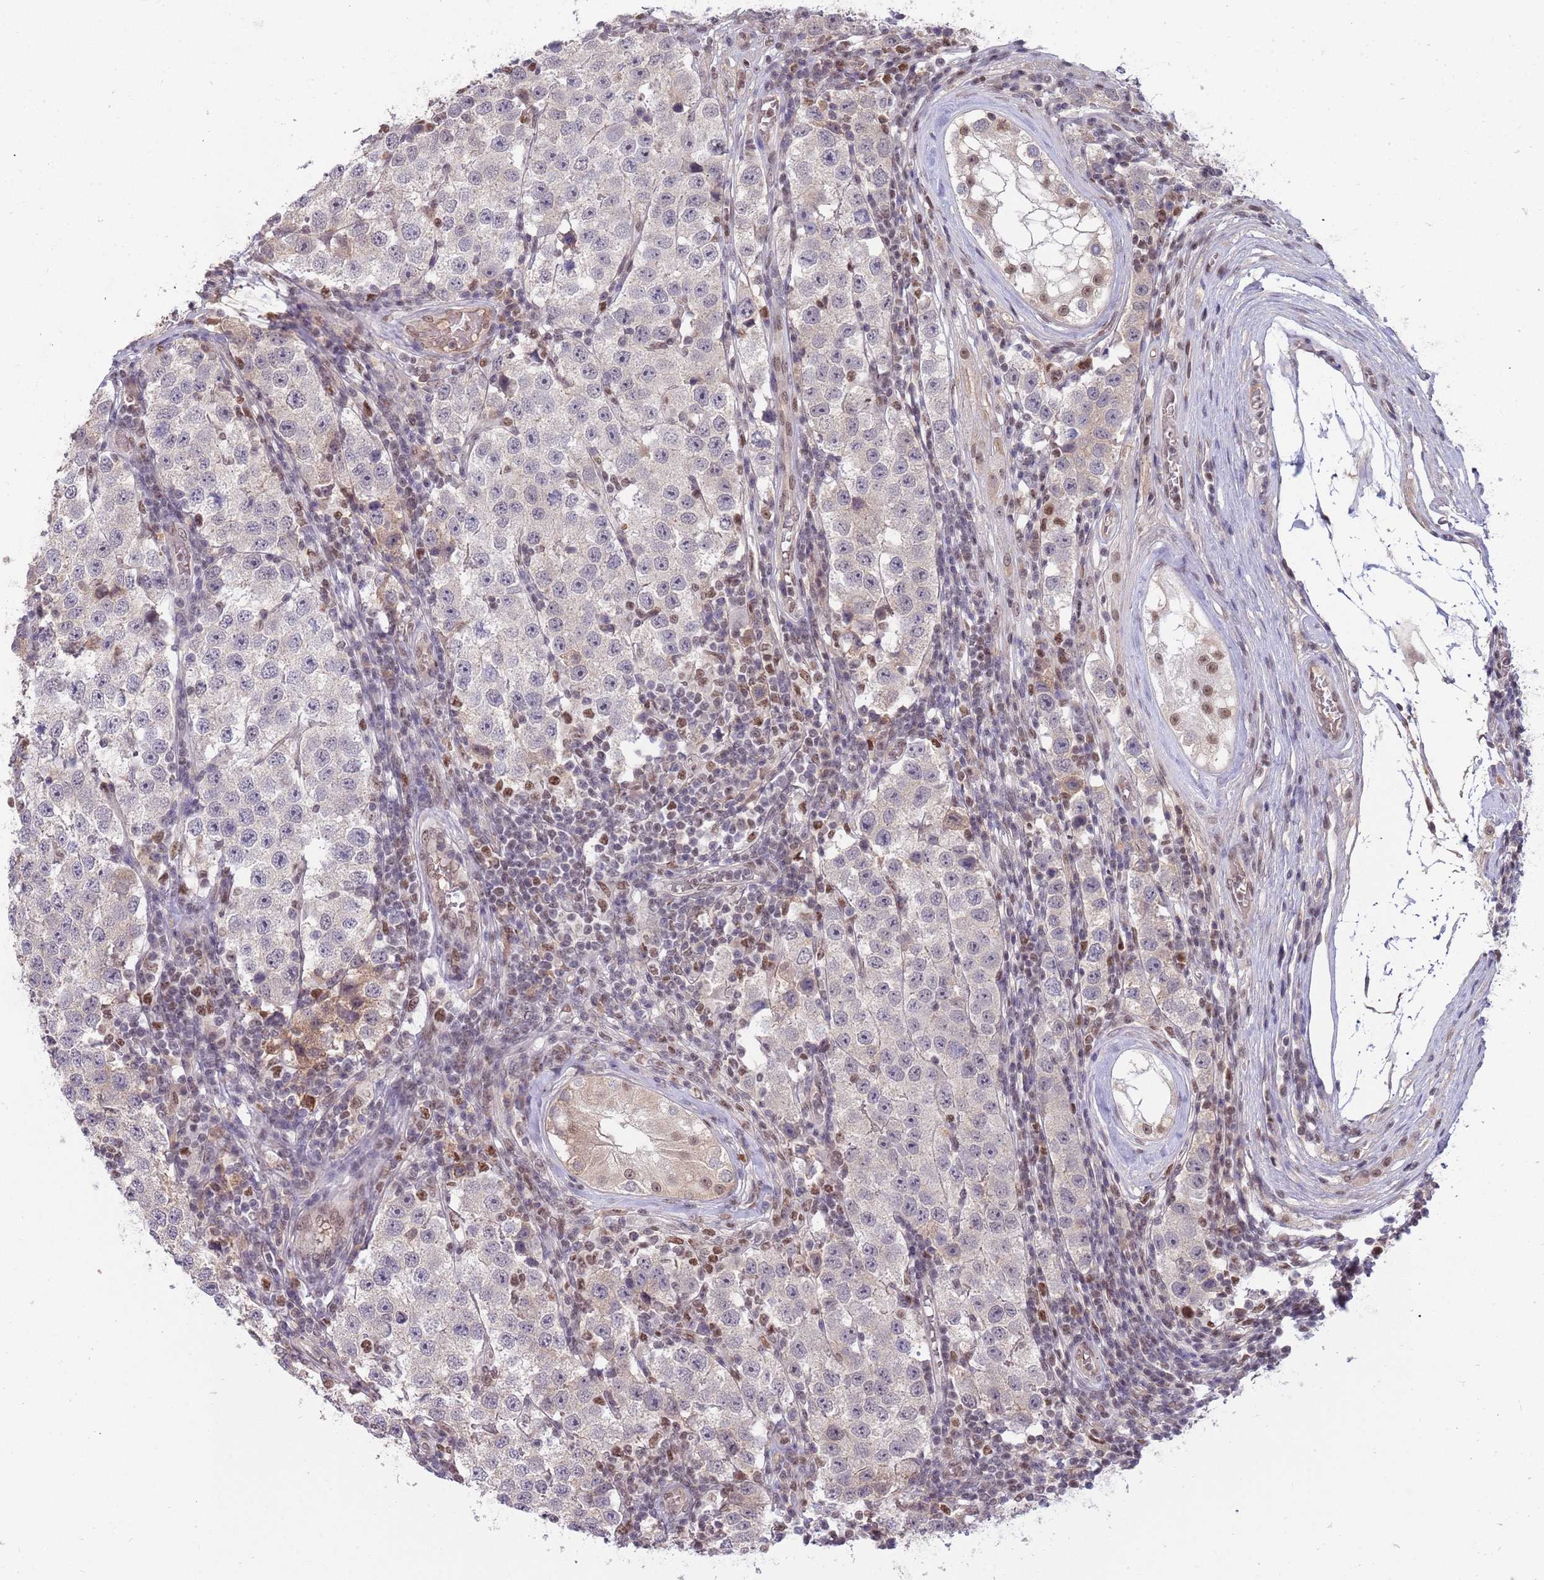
{"staining": {"intensity": "negative", "quantity": "none", "location": "none"}, "tissue": "testis cancer", "cell_type": "Tumor cells", "image_type": "cancer", "snomed": [{"axis": "morphology", "description": "Seminoma, NOS"}, {"axis": "topography", "description": "Testis"}], "caption": "This is an immunohistochemistry (IHC) histopathology image of human testis seminoma. There is no positivity in tumor cells.", "gene": "ZBTB7A", "patient": {"sex": "male", "age": 34}}